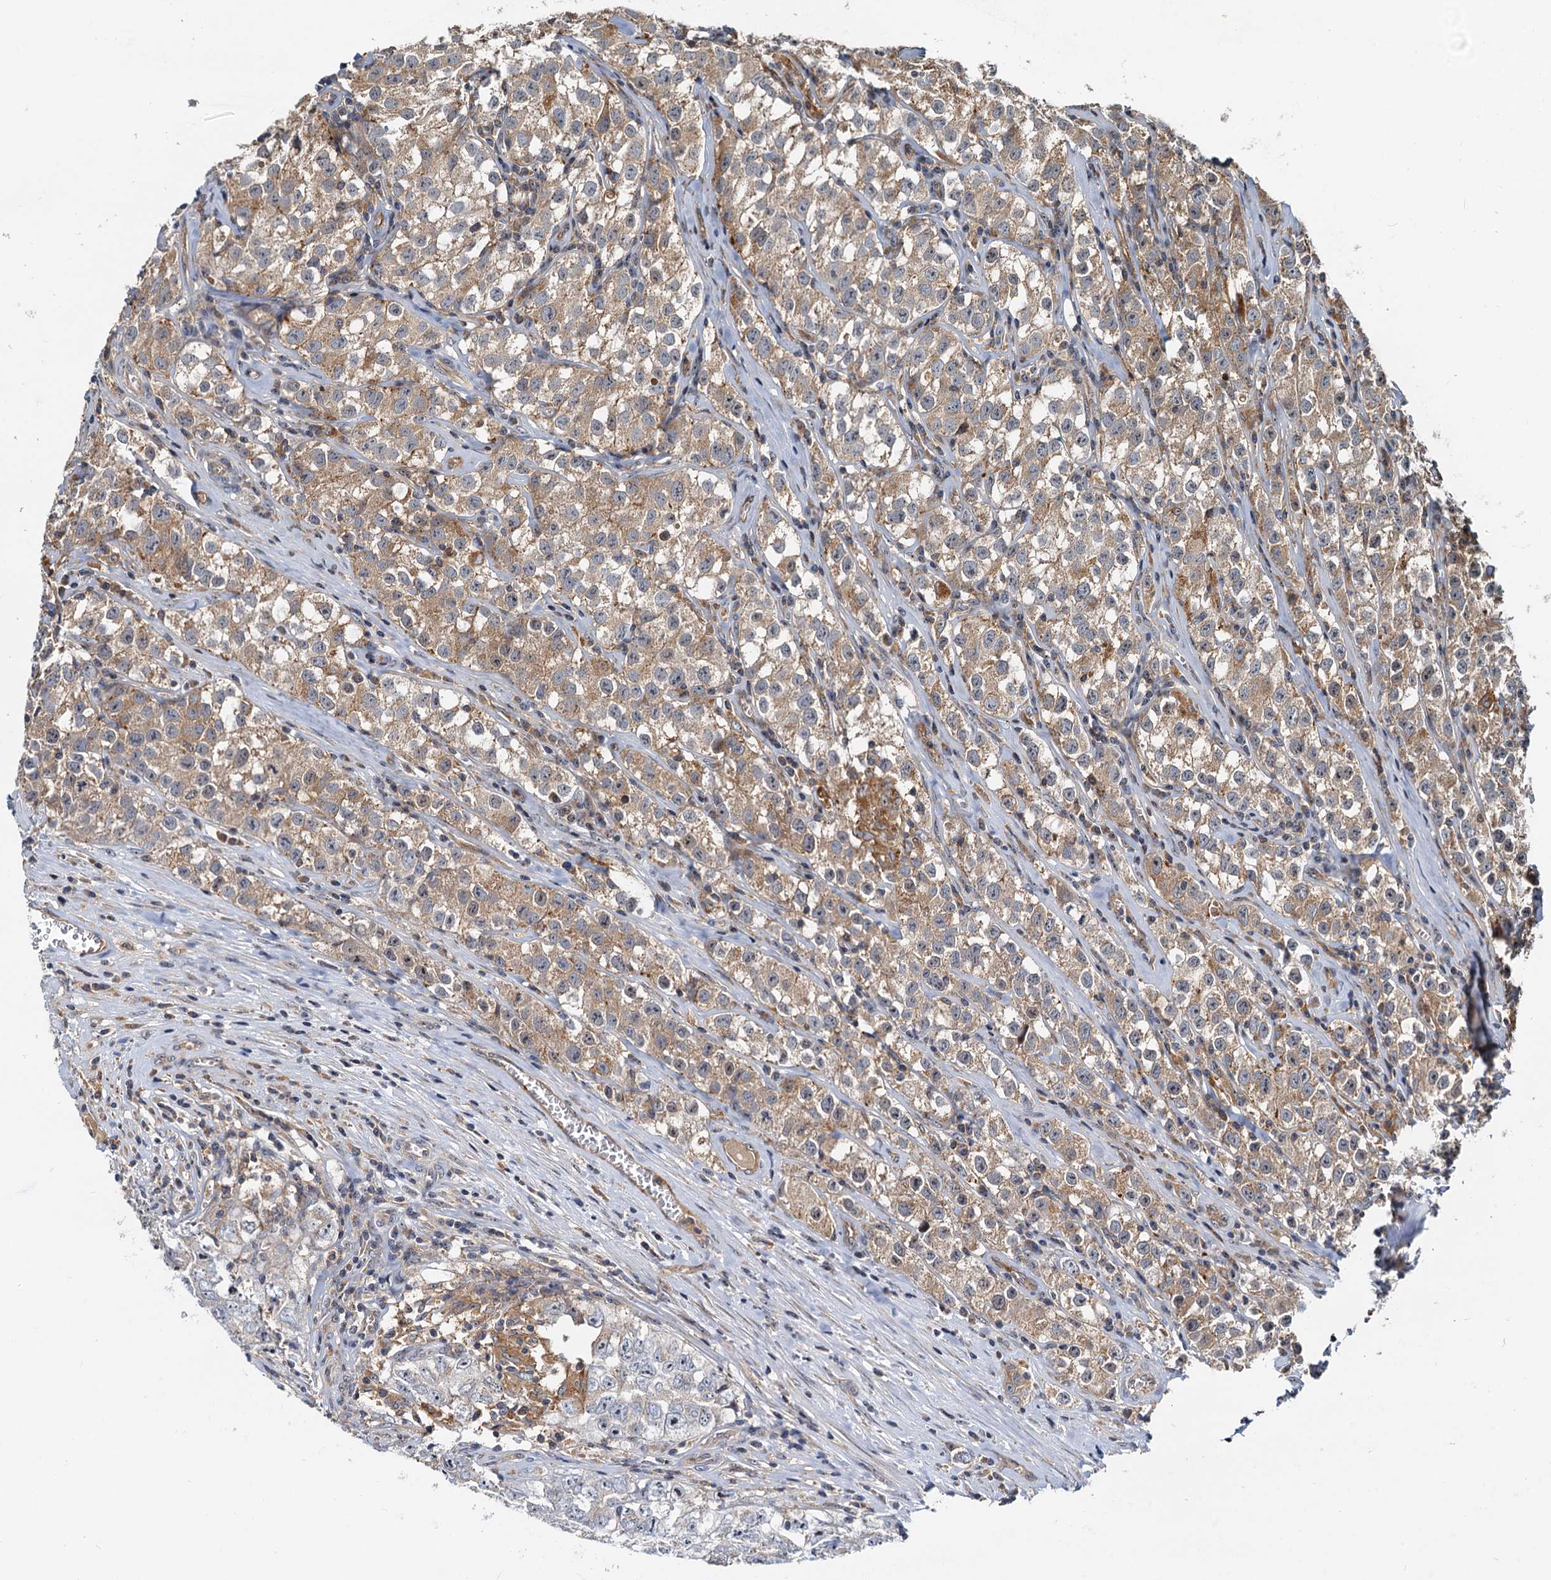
{"staining": {"intensity": "moderate", "quantity": "25%-75%", "location": "cytoplasmic/membranous"}, "tissue": "testis cancer", "cell_type": "Tumor cells", "image_type": "cancer", "snomed": [{"axis": "morphology", "description": "Seminoma, NOS"}, {"axis": "morphology", "description": "Carcinoma, Embryonal, NOS"}, {"axis": "topography", "description": "Testis"}], "caption": "High-power microscopy captured an immunohistochemistry micrograph of testis cancer (seminoma), revealing moderate cytoplasmic/membranous expression in about 25%-75% of tumor cells. Using DAB (brown) and hematoxylin (blue) stains, captured at high magnification using brightfield microscopy.", "gene": "TOLLIP", "patient": {"sex": "male", "age": 43}}